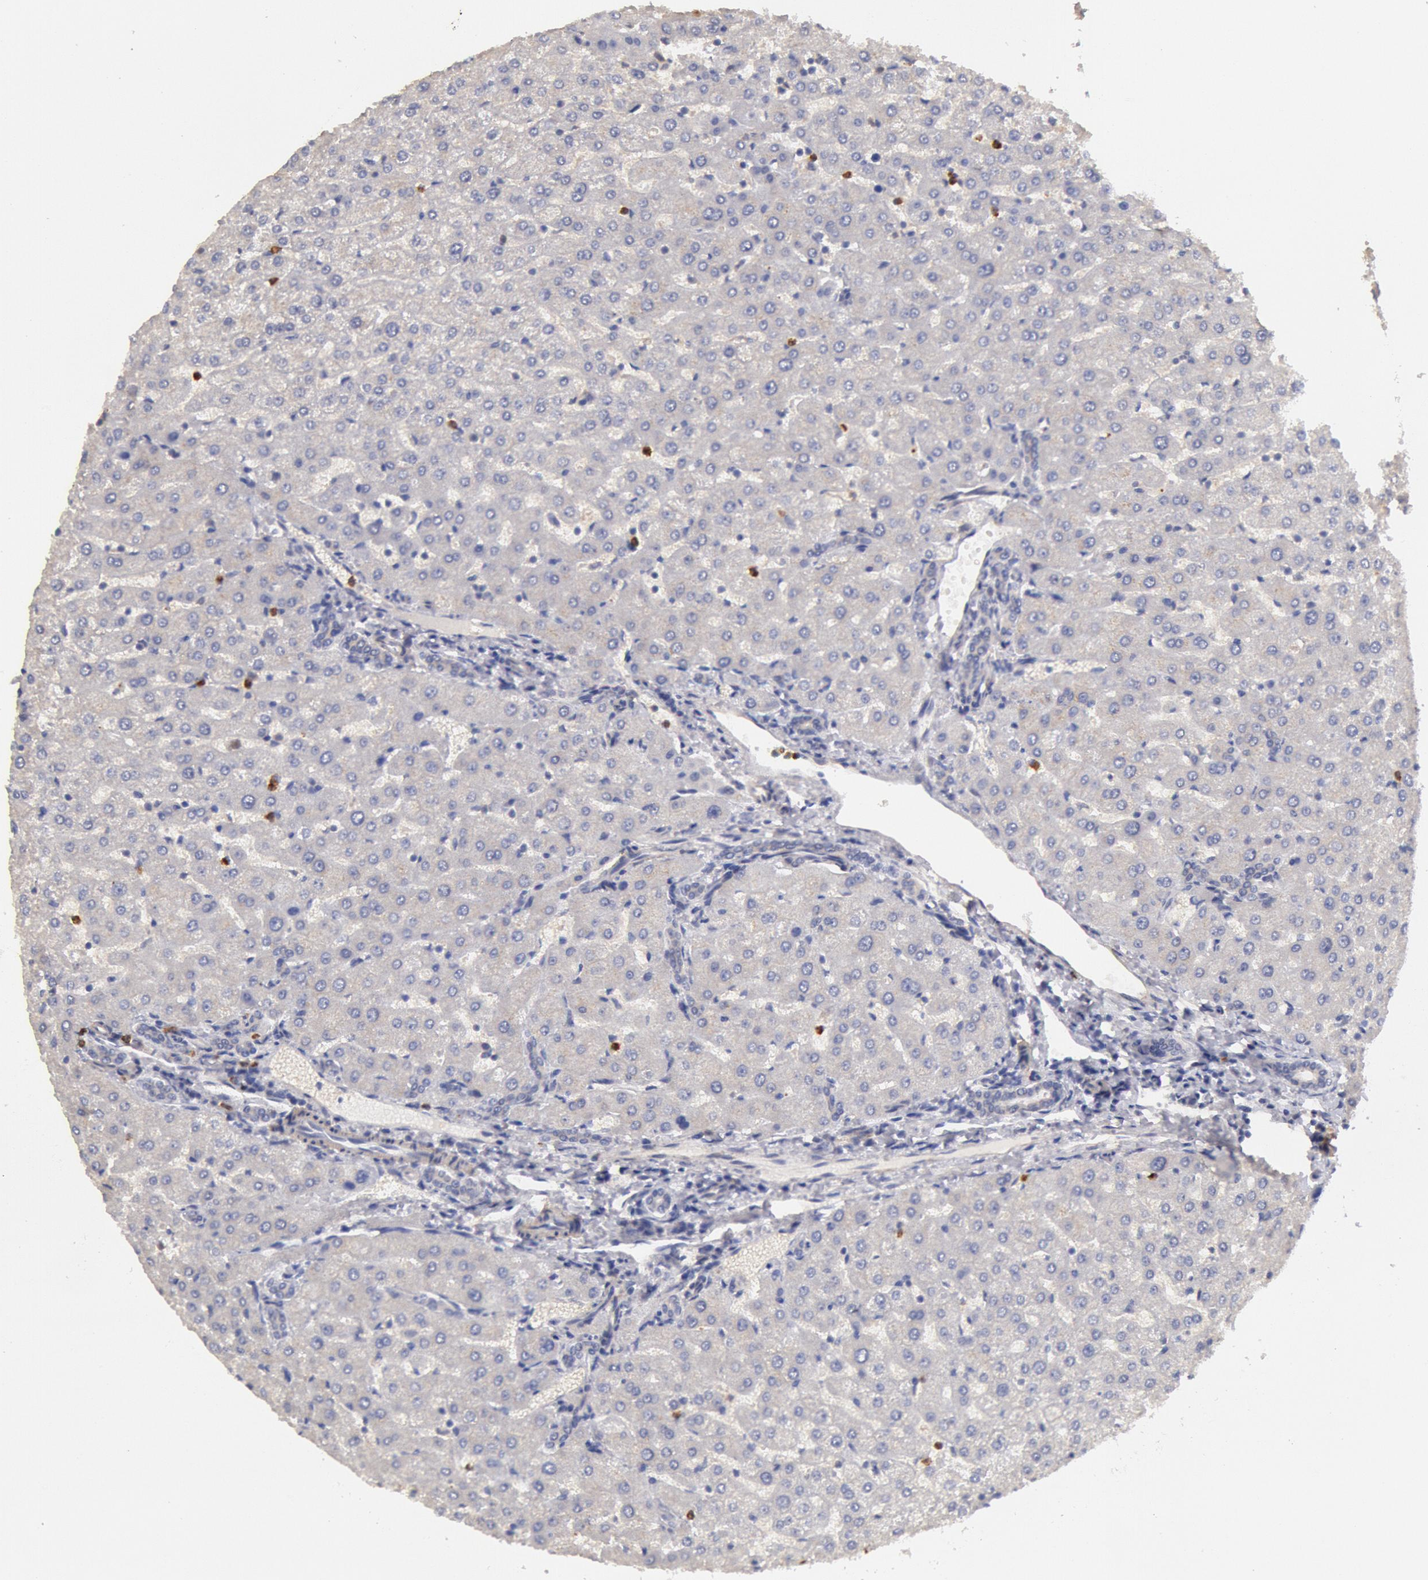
{"staining": {"intensity": "negative", "quantity": "none", "location": "none"}, "tissue": "liver", "cell_type": "Cholangiocytes", "image_type": "normal", "snomed": [{"axis": "morphology", "description": "Normal tissue, NOS"}, {"axis": "morphology", "description": "Fibrosis, NOS"}, {"axis": "topography", "description": "Liver"}], "caption": "Benign liver was stained to show a protein in brown. There is no significant expression in cholangiocytes.", "gene": "TMED8", "patient": {"sex": "female", "age": 29}}